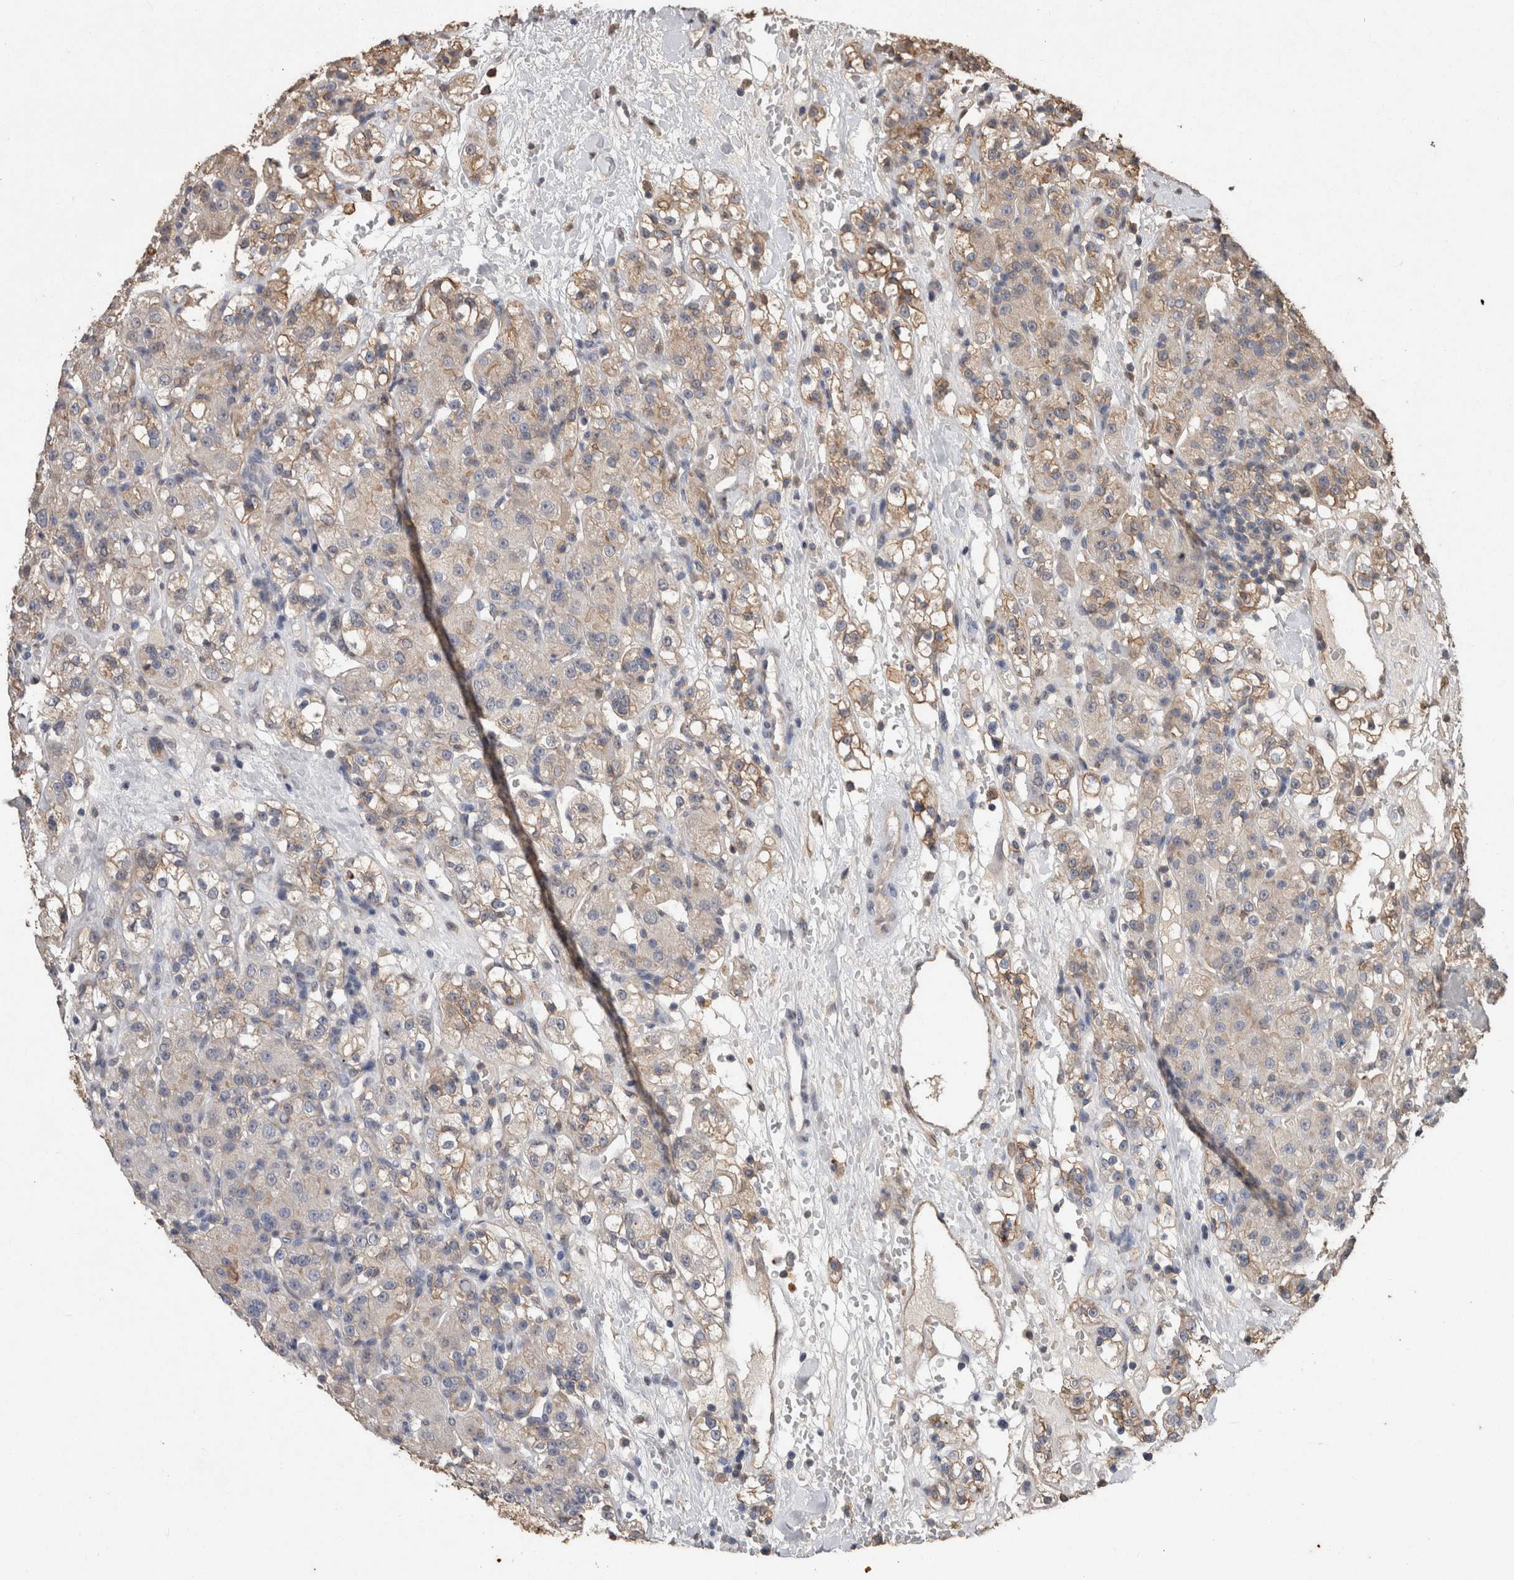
{"staining": {"intensity": "weak", "quantity": "25%-75%", "location": "cytoplasmic/membranous"}, "tissue": "renal cancer", "cell_type": "Tumor cells", "image_type": "cancer", "snomed": [{"axis": "morphology", "description": "Normal tissue, NOS"}, {"axis": "morphology", "description": "Adenocarcinoma, NOS"}, {"axis": "topography", "description": "Kidney"}], "caption": "Human renal cancer stained with a brown dye exhibits weak cytoplasmic/membranous positive expression in about 25%-75% of tumor cells.", "gene": "S100A10", "patient": {"sex": "male", "age": 61}}